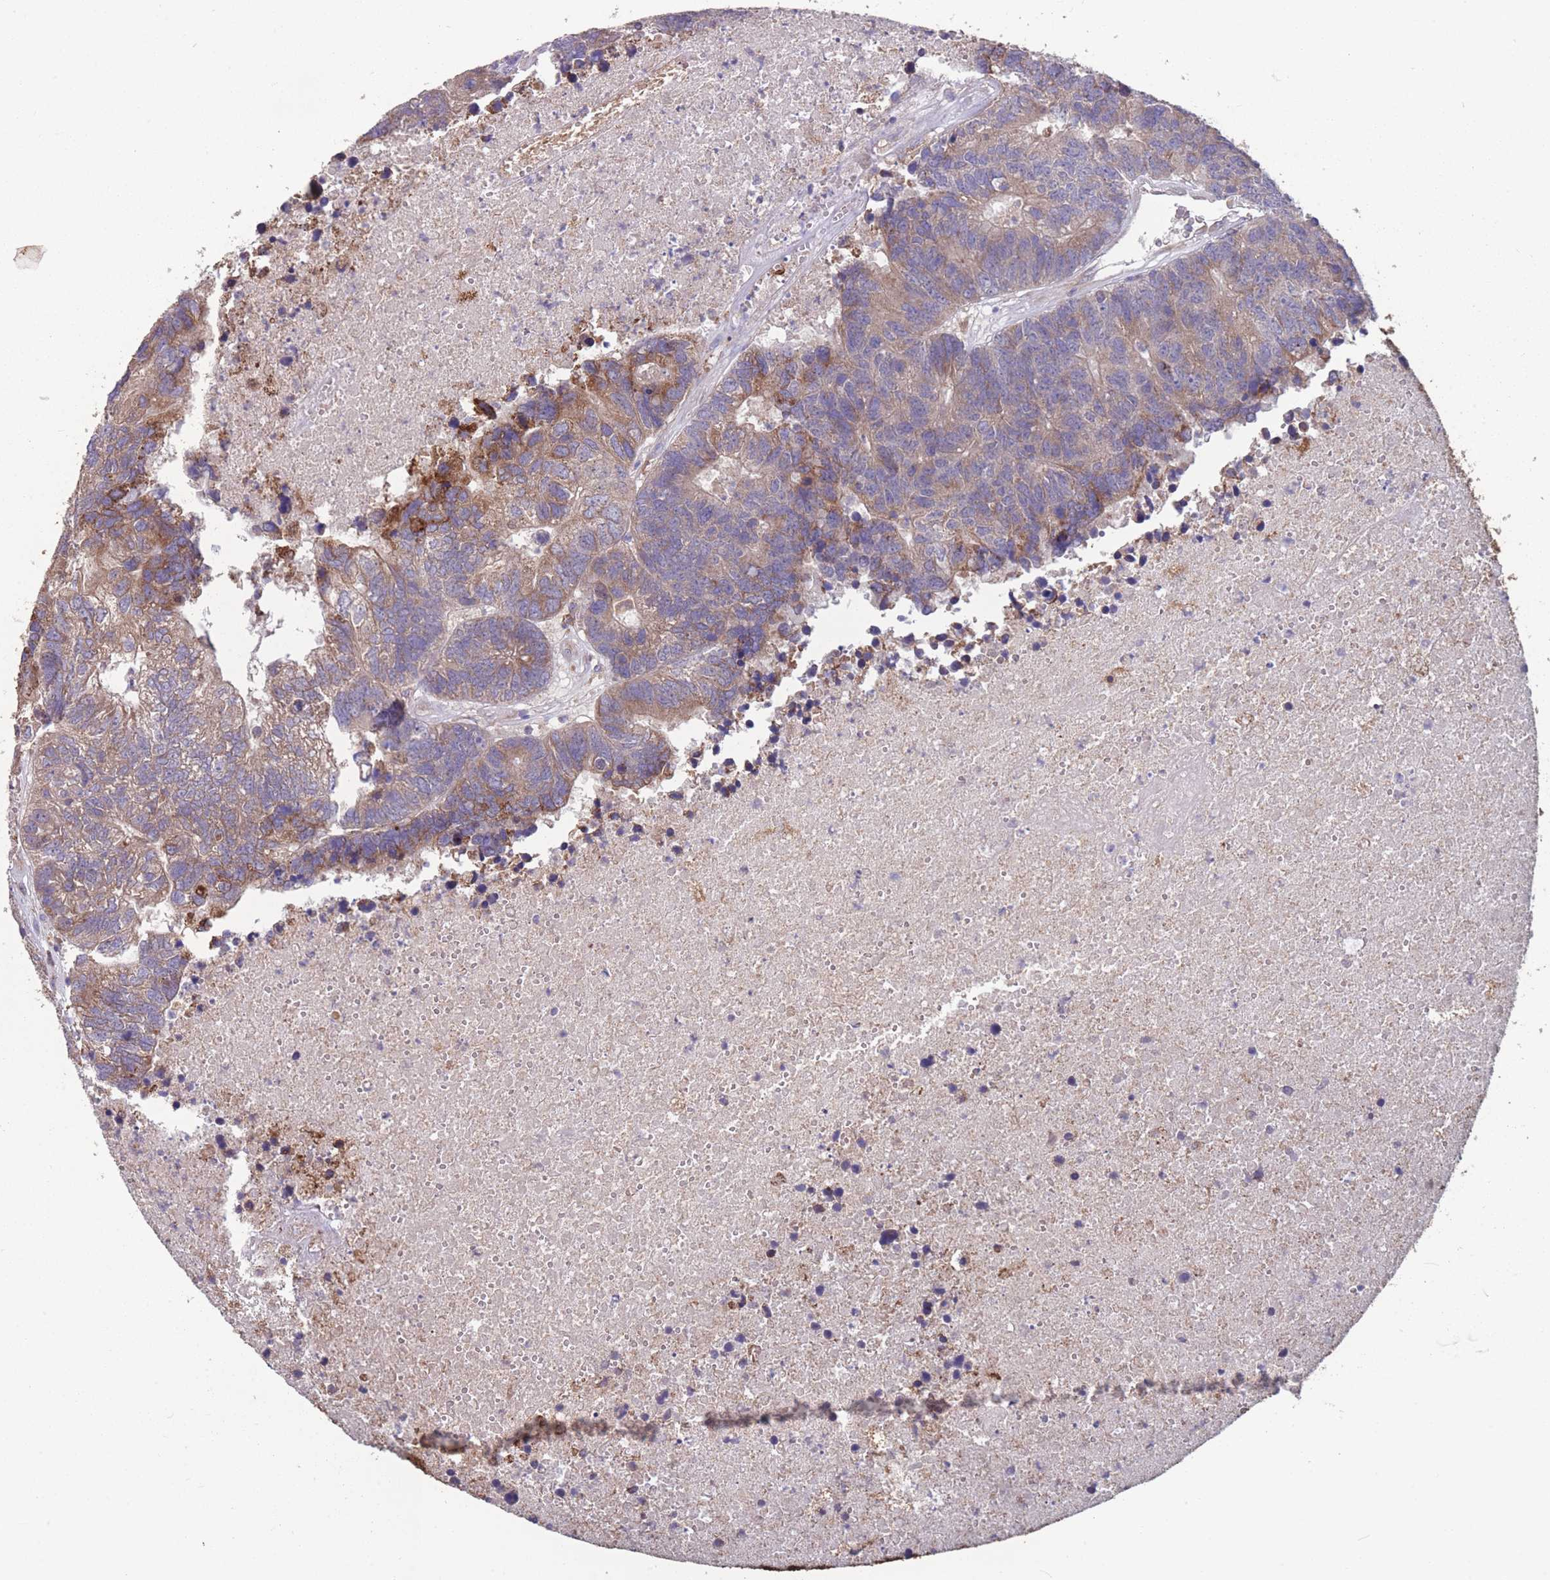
{"staining": {"intensity": "moderate", "quantity": ">75%", "location": "cytoplasmic/membranous"}, "tissue": "colorectal cancer", "cell_type": "Tumor cells", "image_type": "cancer", "snomed": [{"axis": "morphology", "description": "Adenocarcinoma, NOS"}, {"axis": "topography", "description": "Colon"}], "caption": "A brown stain highlights moderate cytoplasmic/membranous staining of a protein in human colorectal cancer (adenocarcinoma) tumor cells.", "gene": "STIM2", "patient": {"sex": "female", "age": 48}}